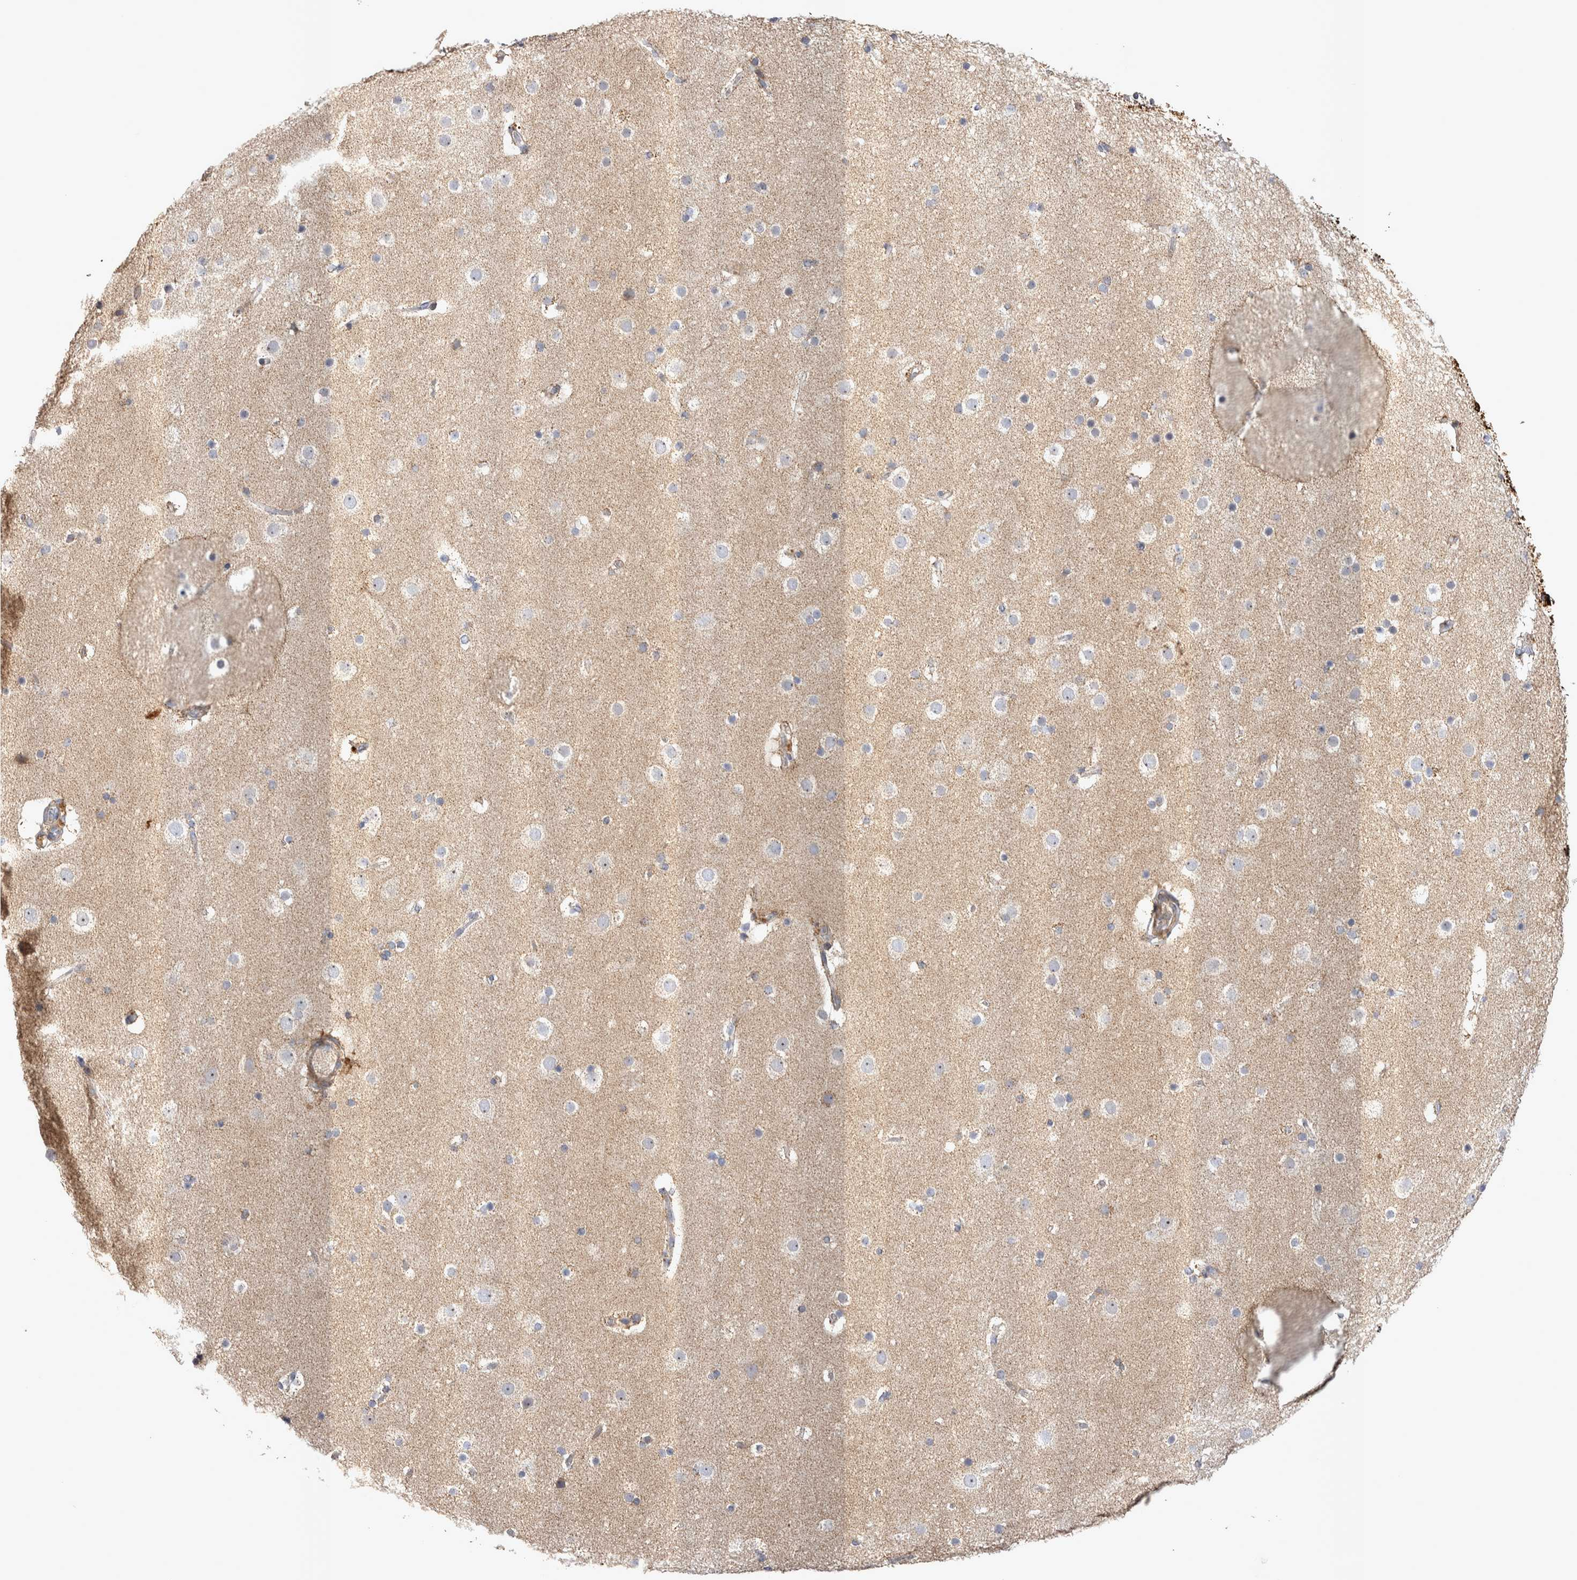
{"staining": {"intensity": "weak", "quantity": "25%-75%", "location": "cytoplasmic/membranous"}, "tissue": "cerebral cortex", "cell_type": "Endothelial cells", "image_type": "normal", "snomed": [{"axis": "morphology", "description": "Normal tissue, NOS"}, {"axis": "topography", "description": "Cerebral cortex"}], "caption": "IHC staining of benign cerebral cortex, which exhibits low levels of weak cytoplasmic/membranous positivity in about 25%-75% of endothelial cells indicating weak cytoplasmic/membranous protein expression. The staining was performed using DAB (brown) for protein detection and nuclei were counterstained in hematoxylin (blue).", "gene": "TSPOAP1", "patient": {"sex": "male", "age": 57}}